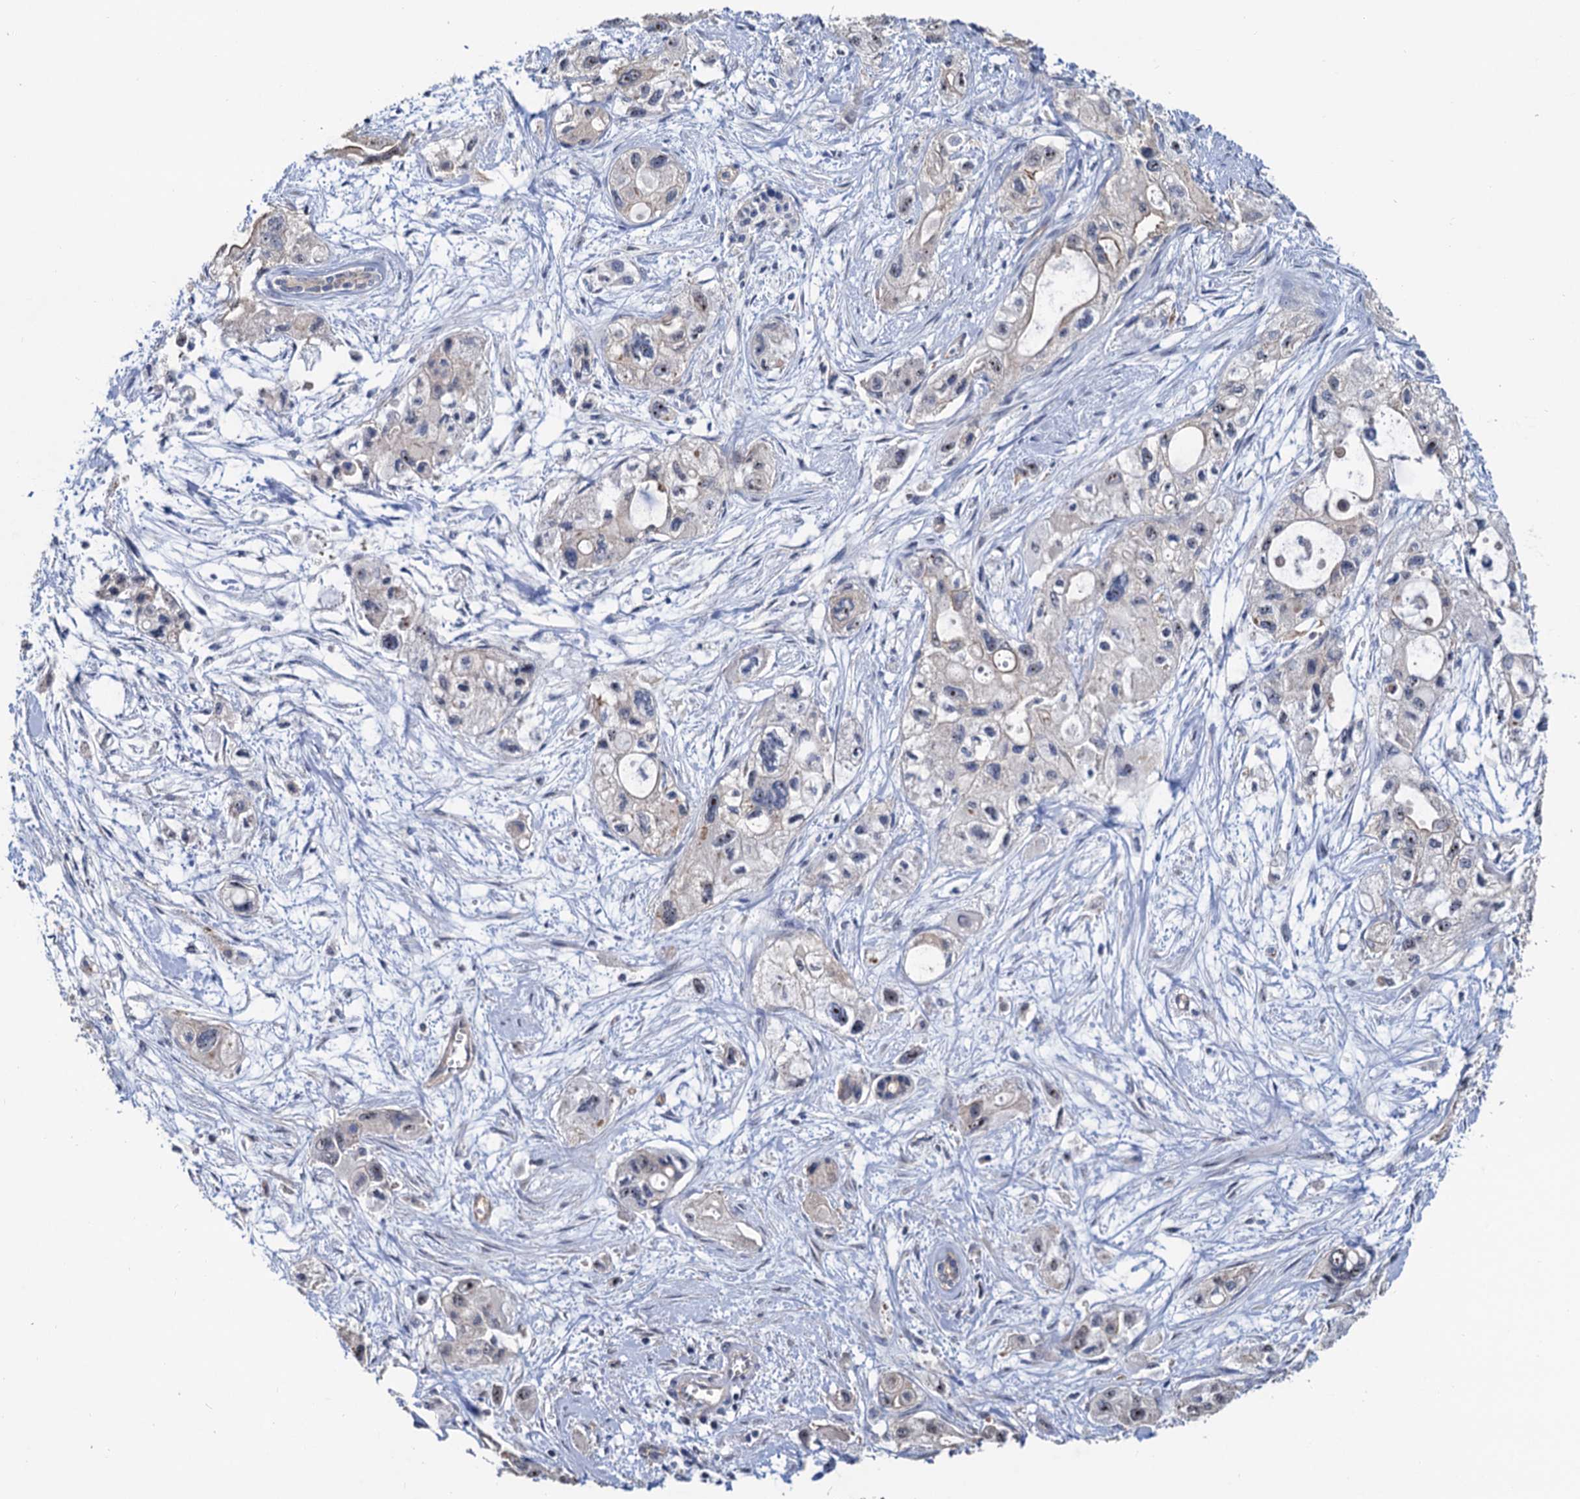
{"staining": {"intensity": "negative", "quantity": "none", "location": "none"}, "tissue": "pancreatic cancer", "cell_type": "Tumor cells", "image_type": "cancer", "snomed": [{"axis": "morphology", "description": "Adenocarcinoma, NOS"}, {"axis": "topography", "description": "Pancreas"}], "caption": "DAB immunohistochemical staining of human adenocarcinoma (pancreatic) displays no significant expression in tumor cells.", "gene": "C2CD3", "patient": {"sex": "male", "age": 75}}